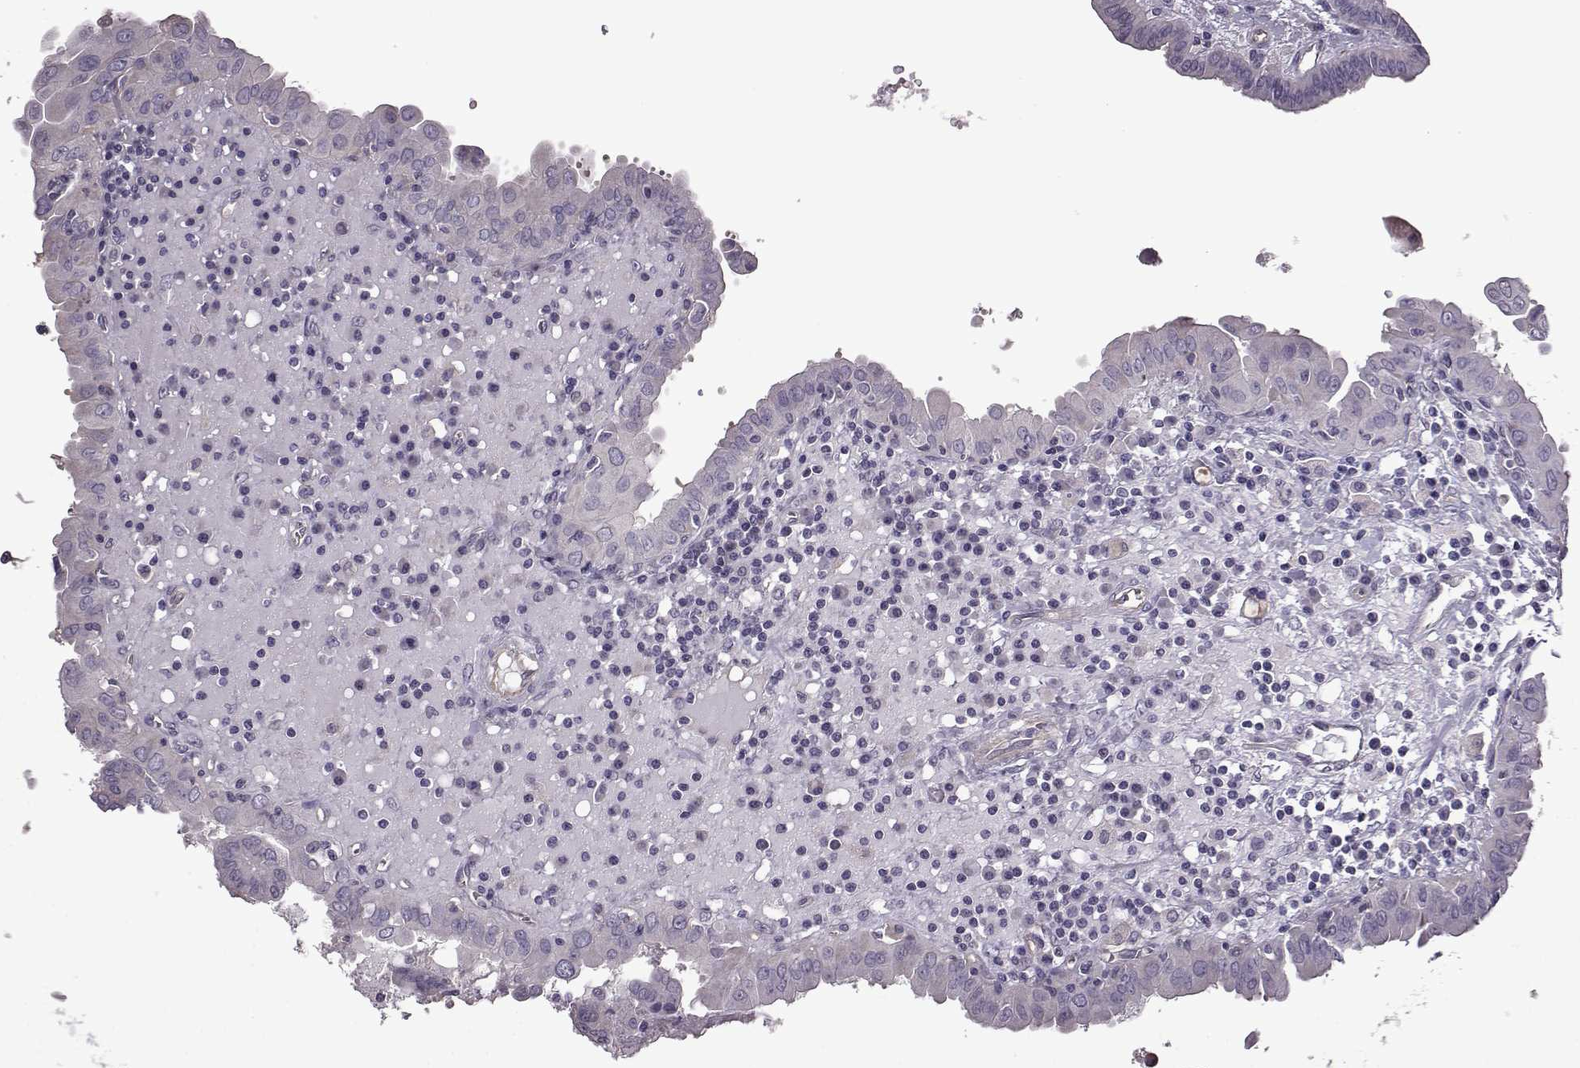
{"staining": {"intensity": "negative", "quantity": "none", "location": "none"}, "tissue": "thyroid cancer", "cell_type": "Tumor cells", "image_type": "cancer", "snomed": [{"axis": "morphology", "description": "Papillary adenocarcinoma, NOS"}, {"axis": "topography", "description": "Thyroid gland"}], "caption": "Thyroid papillary adenocarcinoma was stained to show a protein in brown. There is no significant expression in tumor cells.", "gene": "EDDM3B", "patient": {"sex": "female", "age": 37}}